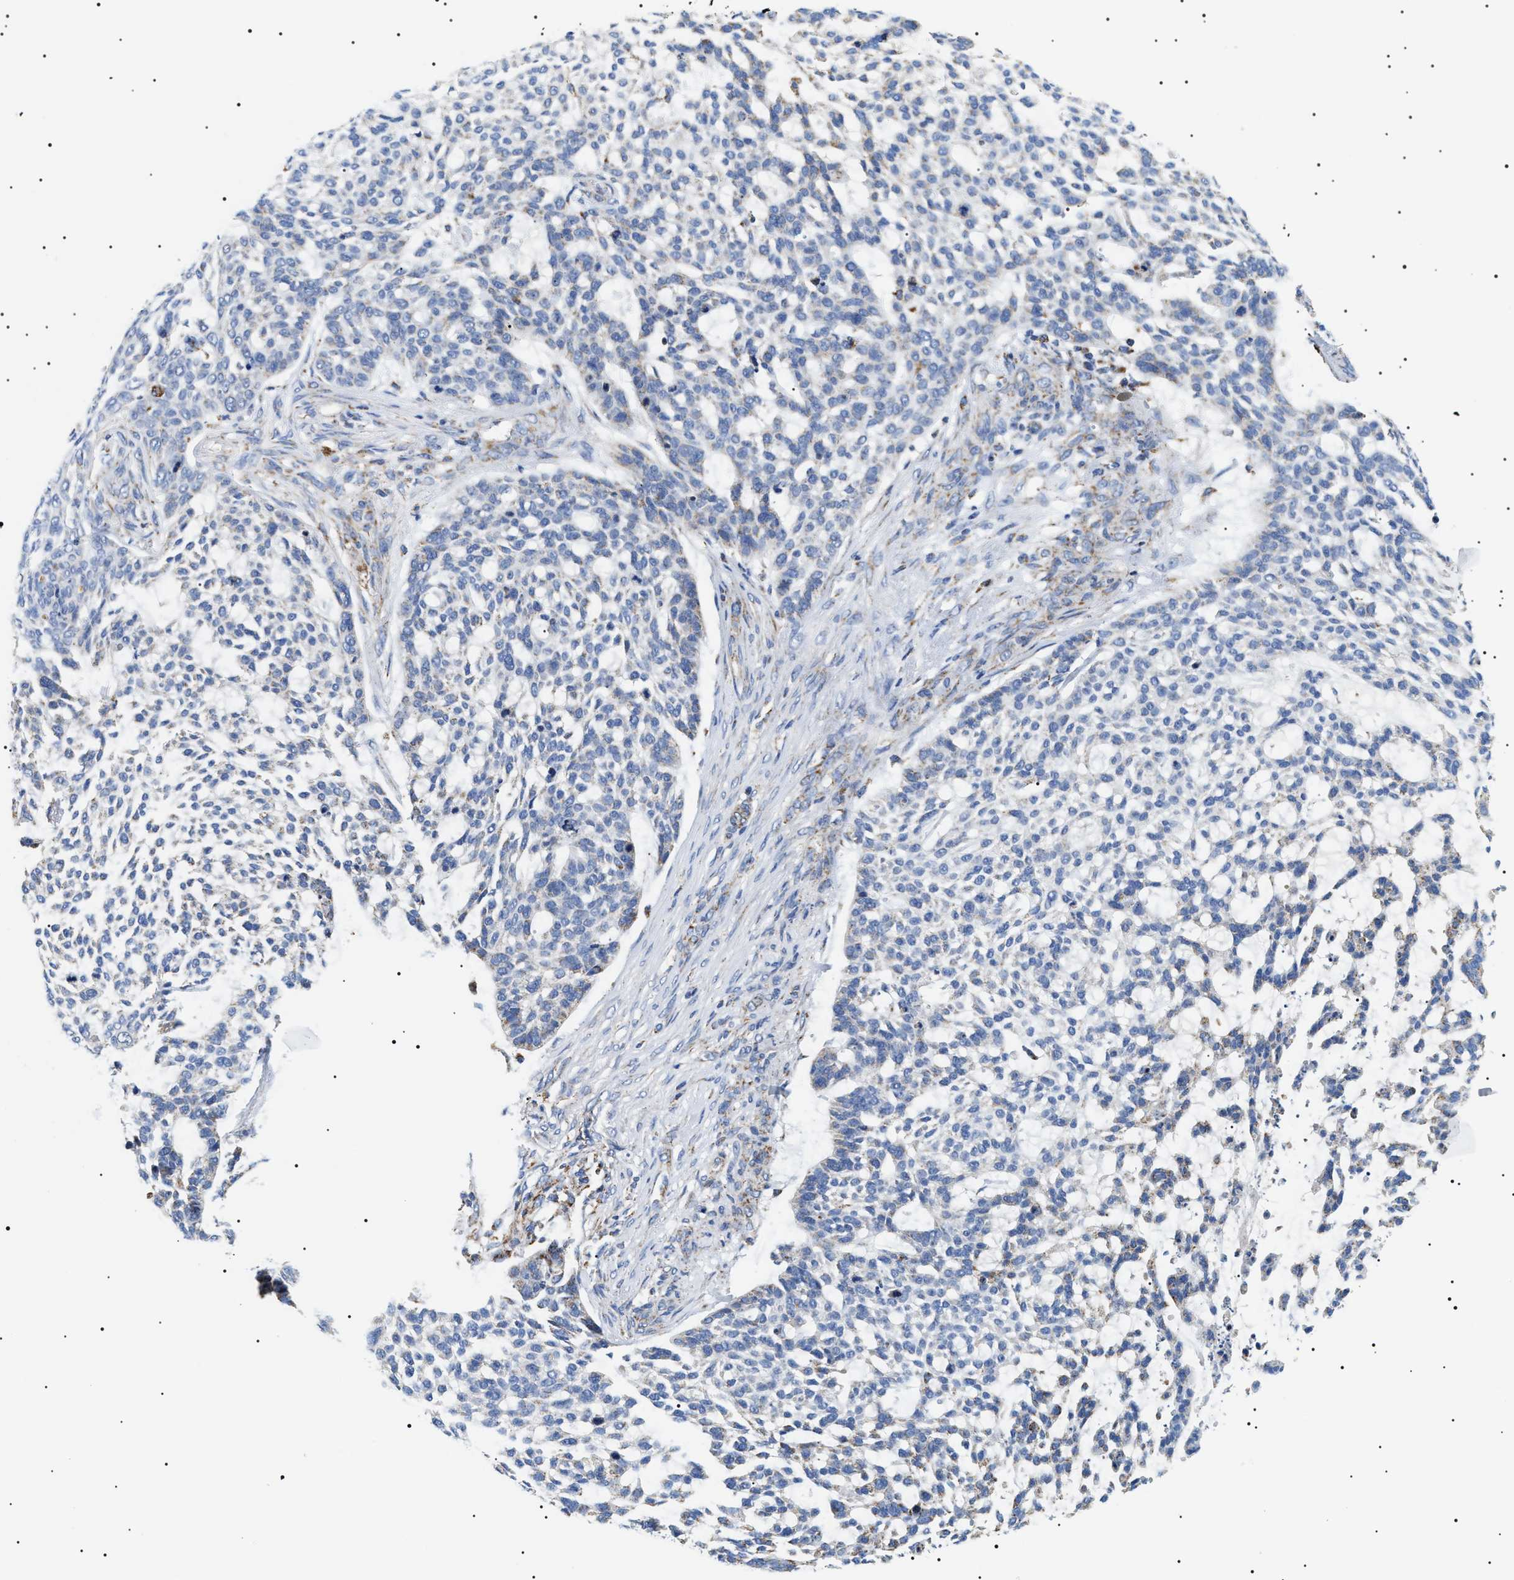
{"staining": {"intensity": "negative", "quantity": "none", "location": "none"}, "tissue": "skin cancer", "cell_type": "Tumor cells", "image_type": "cancer", "snomed": [{"axis": "morphology", "description": "Basal cell carcinoma"}, {"axis": "topography", "description": "Skin"}], "caption": "Immunohistochemical staining of skin cancer (basal cell carcinoma) exhibits no significant positivity in tumor cells.", "gene": "OXSM", "patient": {"sex": "female", "age": 64}}